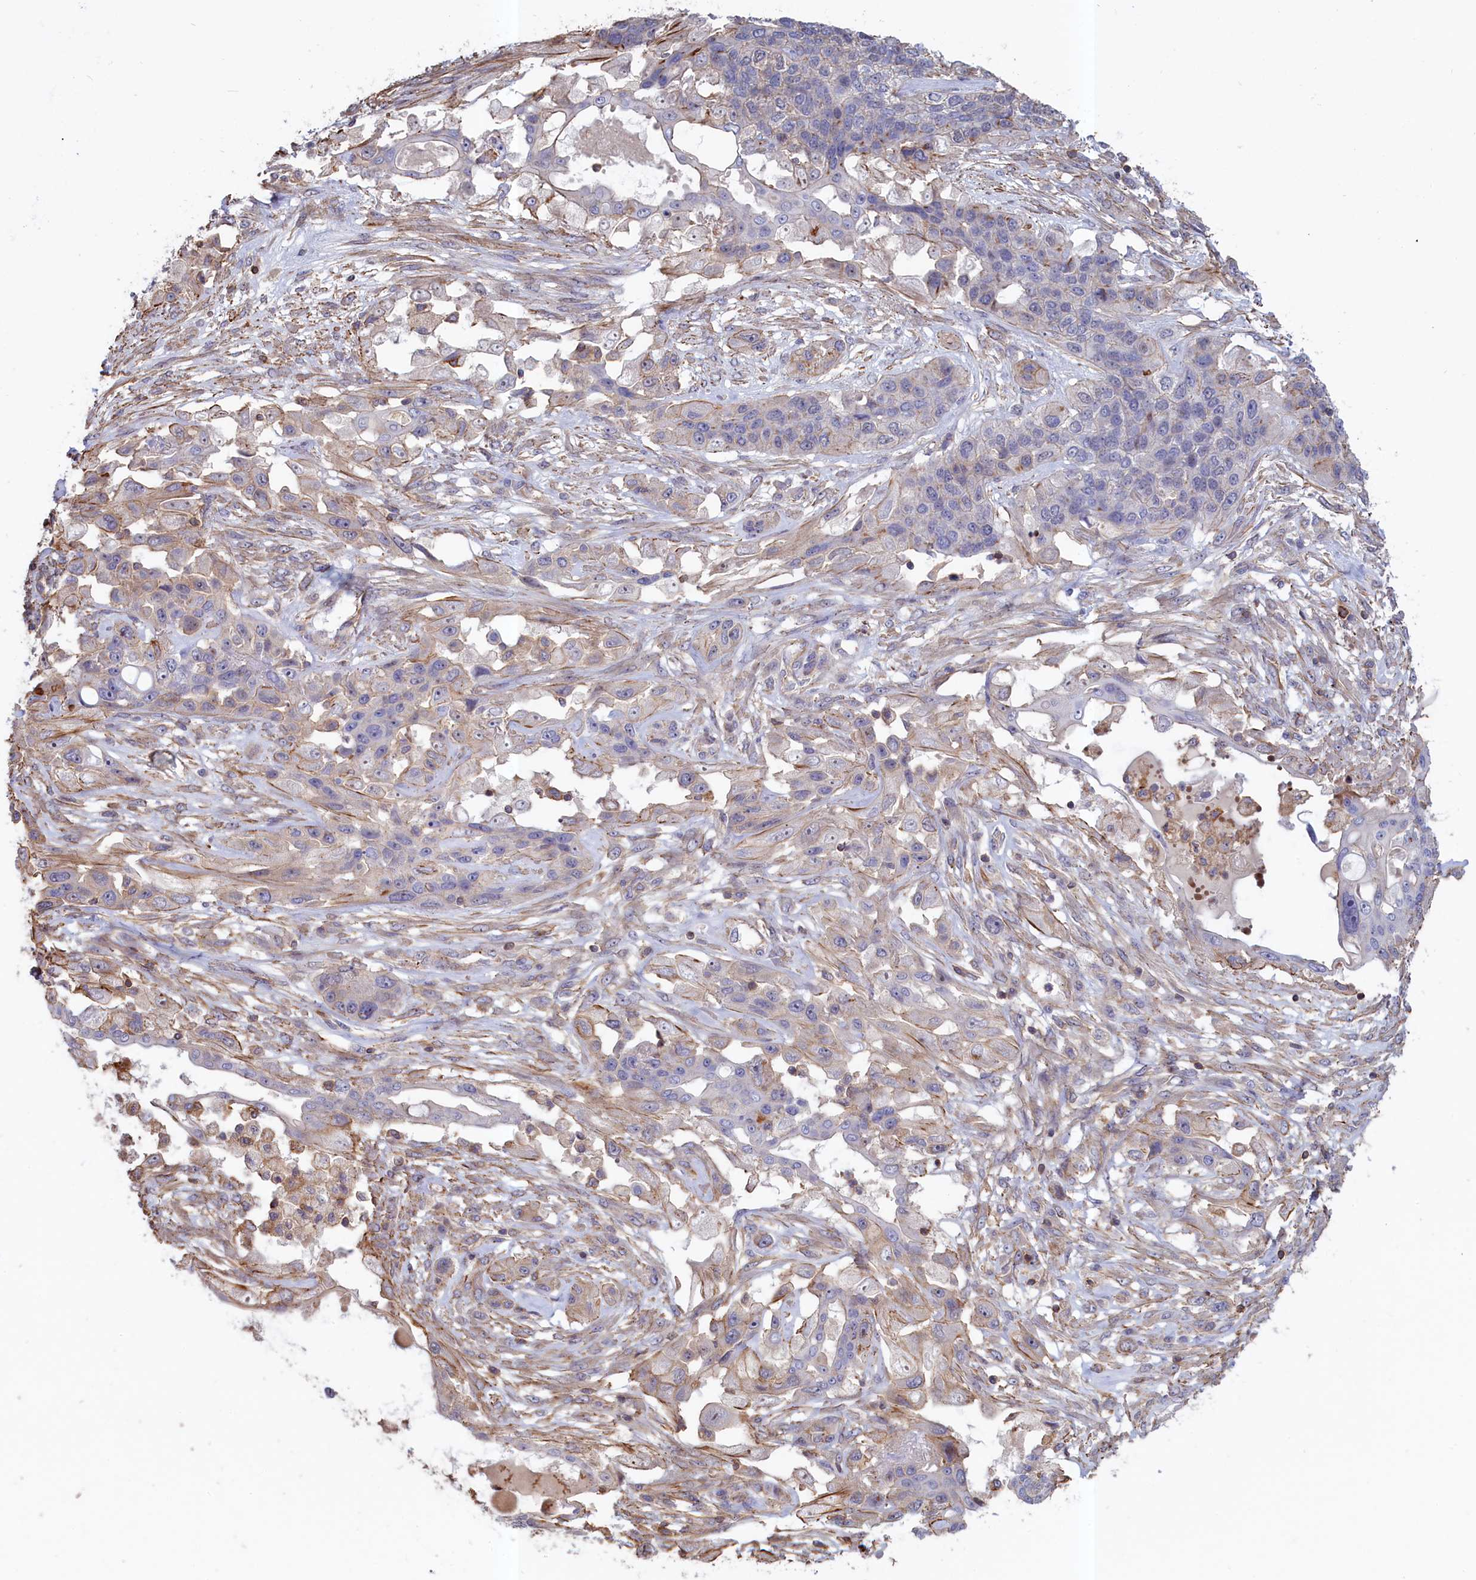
{"staining": {"intensity": "weak", "quantity": "<25%", "location": "cytoplasmic/membranous"}, "tissue": "lung cancer", "cell_type": "Tumor cells", "image_type": "cancer", "snomed": [{"axis": "morphology", "description": "Squamous cell carcinoma, NOS"}, {"axis": "topography", "description": "Lung"}], "caption": "DAB immunohistochemical staining of lung cancer (squamous cell carcinoma) reveals no significant positivity in tumor cells.", "gene": "ANKRD27", "patient": {"sex": "female", "age": 70}}